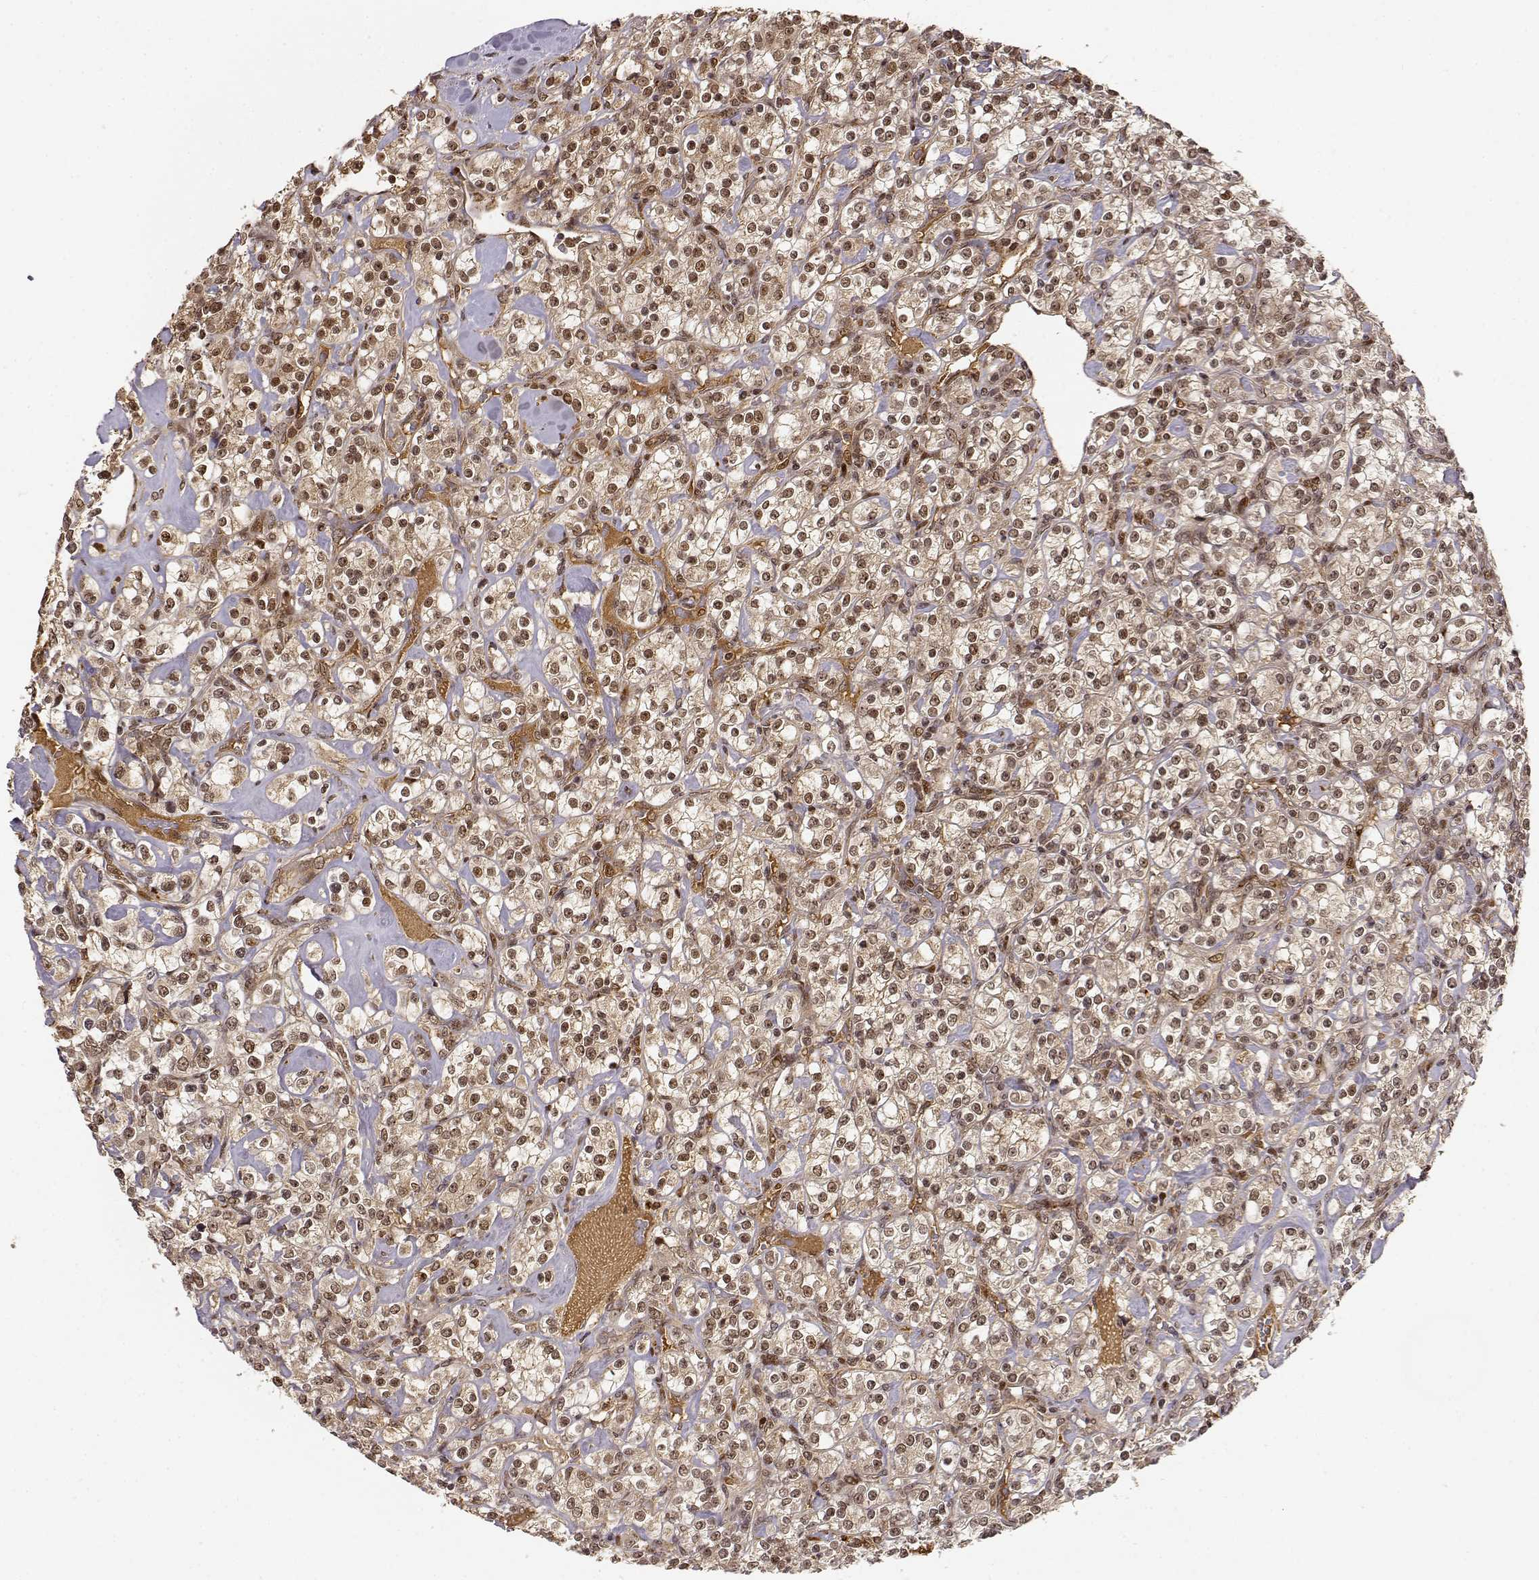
{"staining": {"intensity": "moderate", "quantity": ">75%", "location": "cytoplasmic/membranous,nuclear"}, "tissue": "renal cancer", "cell_type": "Tumor cells", "image_type": "cancer", "snomed": [{"axis": "morphology", "description": "Adenocarcinoma, NOS"}, {"axis": "topography", "description": "Kidney"}], "caption": "The micrograph exhibits immunohistochemical staining of renal adenocarcinoma. There is moderate cytoplasmic/membranous and nuclear positivity is appreciated in approximately >75% of tumor cells. The protein is stained brown, and the nuclei are stained in blue (DAB (3,3'-diaminobenzidine) IHC with brightfield microscopy, high magnification).", "gene": "MAEA", "patient": {"sex": "male", "age": 77}}